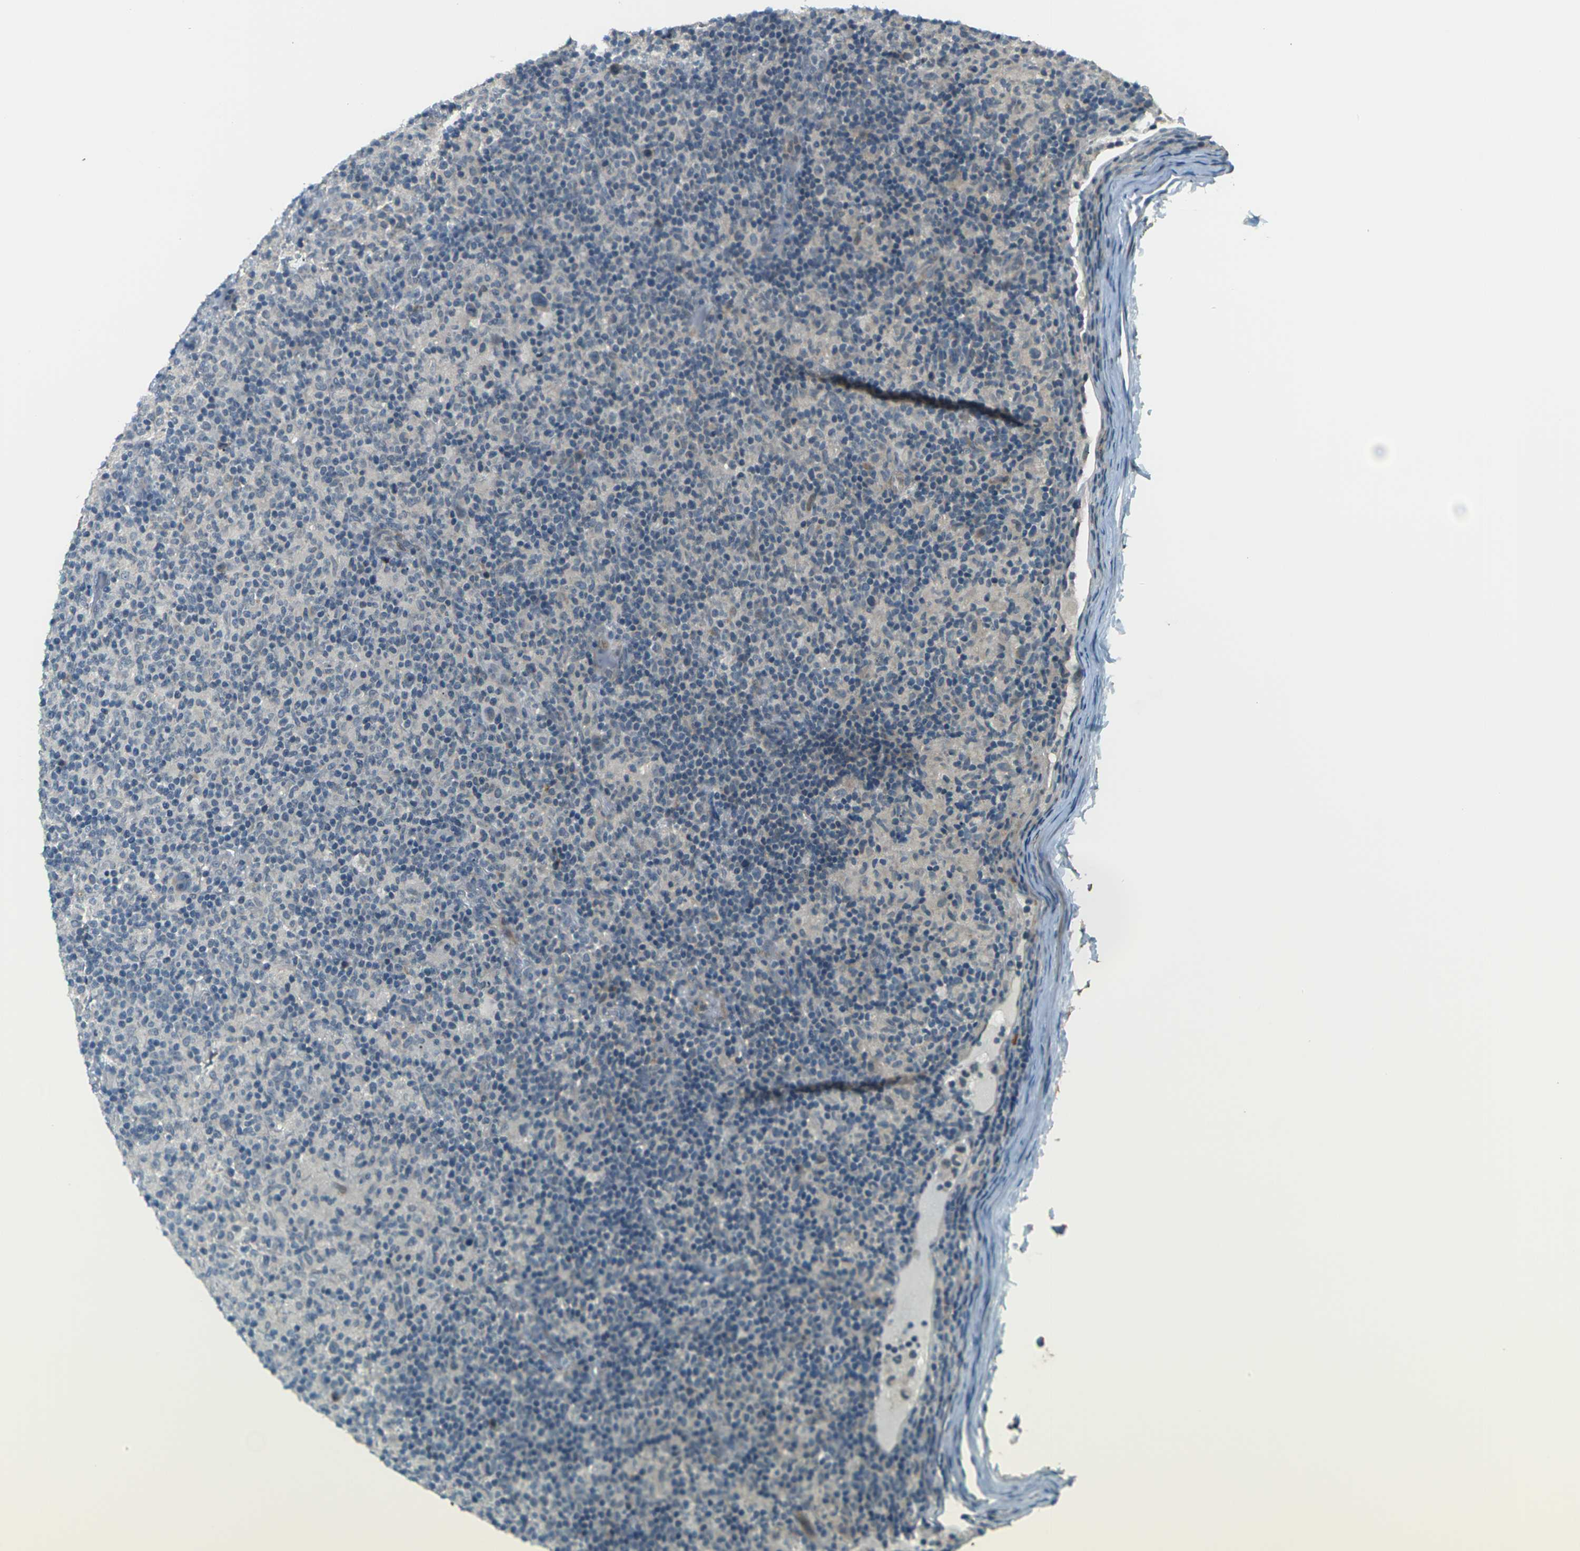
{"staining": {"intensity": "weak", "quantity": "<25%", "location": "none"}, "tissue": "lymphoma", "cell_type": "Tumor cells", "image_type": "cancer", "snomed": [{"axis": "morphology", "description": "Hodgkin's disease, NOS"}, {"axis": "topography", "description": "Lymph node"}], "caption": "Human Hodgkin's disease stained for a protein using immunohistochemistry shows no staining in tumor cells.", "gene": "SLC13A3", "patient": {"sex": "male", "age": 70}}